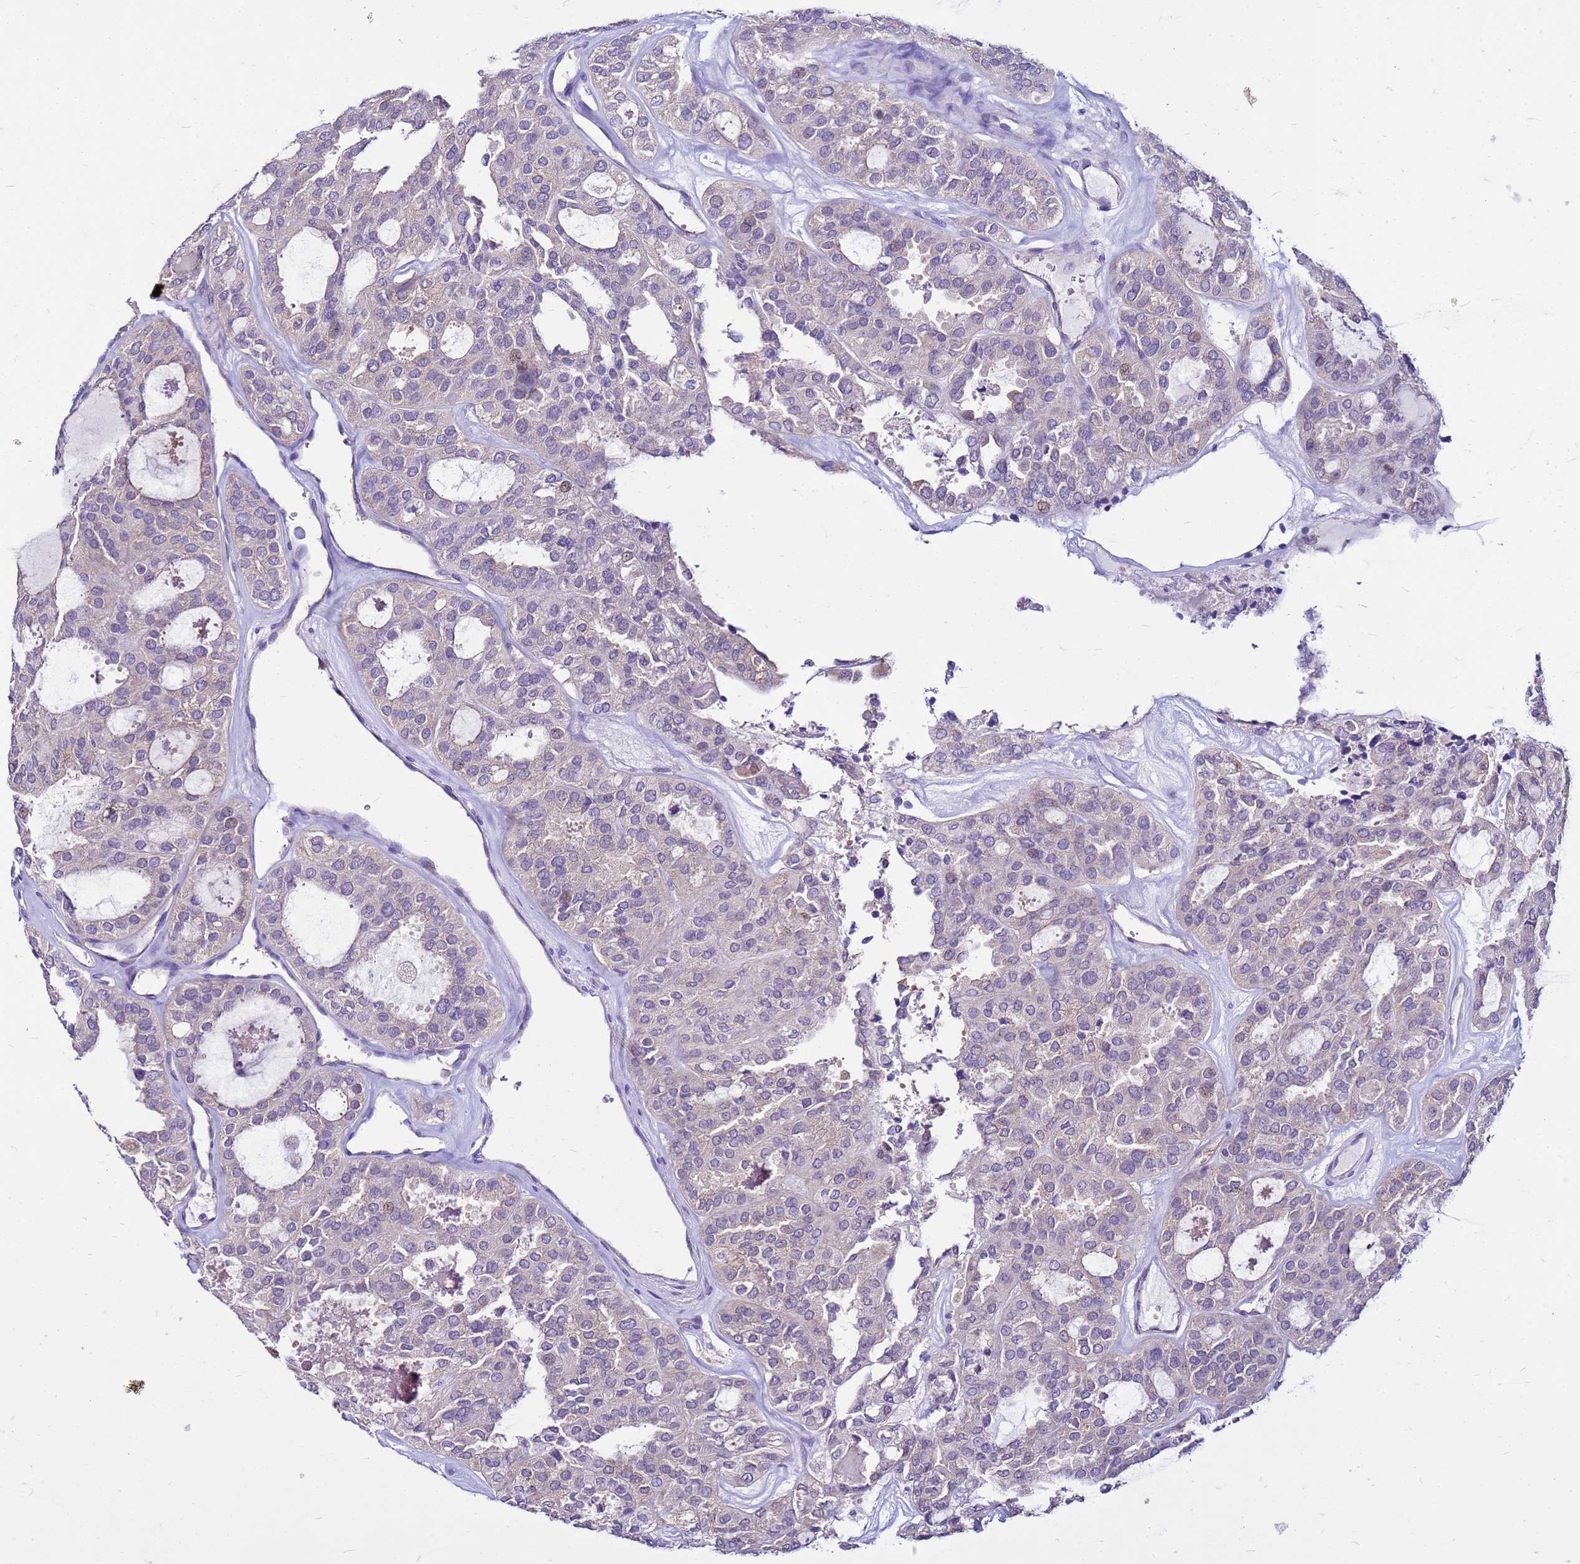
{"staining": {"intensity": "negative", "quantity": "none", "location": "none"}, "tissue": "thyroid cancer", "cell_type": "Tumor cells", "image_type": "cancer", "snomed": [{"axis": "morphology", "description": "Follicular adenoma carcinoma, NOS"}, {"axis": "topography", "description": "Thyroid gland"}], "caption": "Follicular adenoma carcinoma (thyroid) stained for a protein using immunohistochemistry (IHC) demonstrates no expression tumor cells.", "gene": "PKD1", "patient": {"sex": "male", "age": 75}}